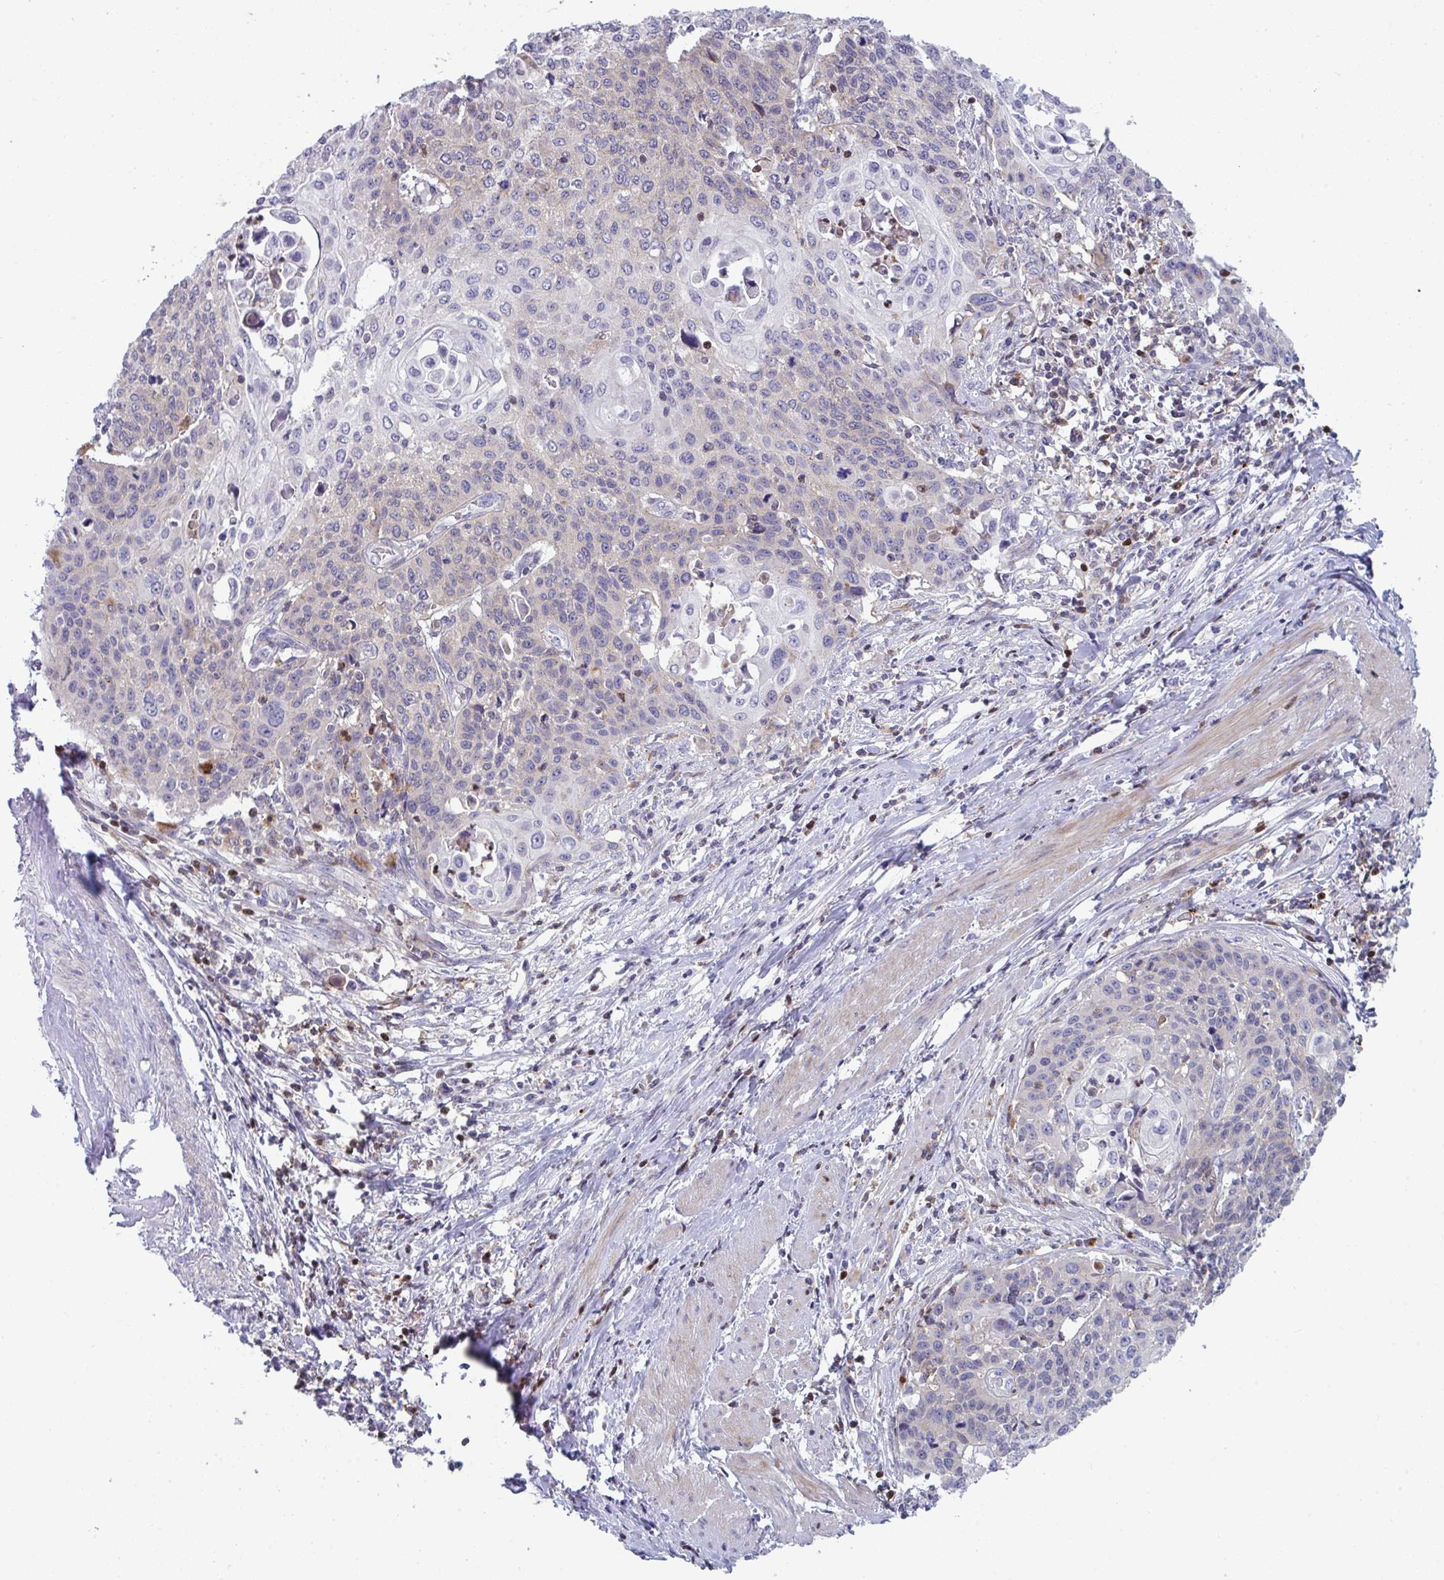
{"staining": {"intensity": "weak", "quantity": "<25%", "location": "cytoplasmic/membranous"}, "tissue": "cervical cancer", "cell_type": "Tumor cells", "image_type": "cancer", "snomed": [{"axis": "morphology", "description": "Squamous cell carcinoma, NOS"}, {"axis": "topography", "description": "Cervix"}], "caption": "Tumor cells show no significant protein expression in cervical cancer. The staining was performed using DAB to visualize the protein expression in brown, while the nuclei were stained in blue with hematoxylin (Magnification: 20x).", "gene": "AOC2", "patient": {"sex": "female", "age": 65}}